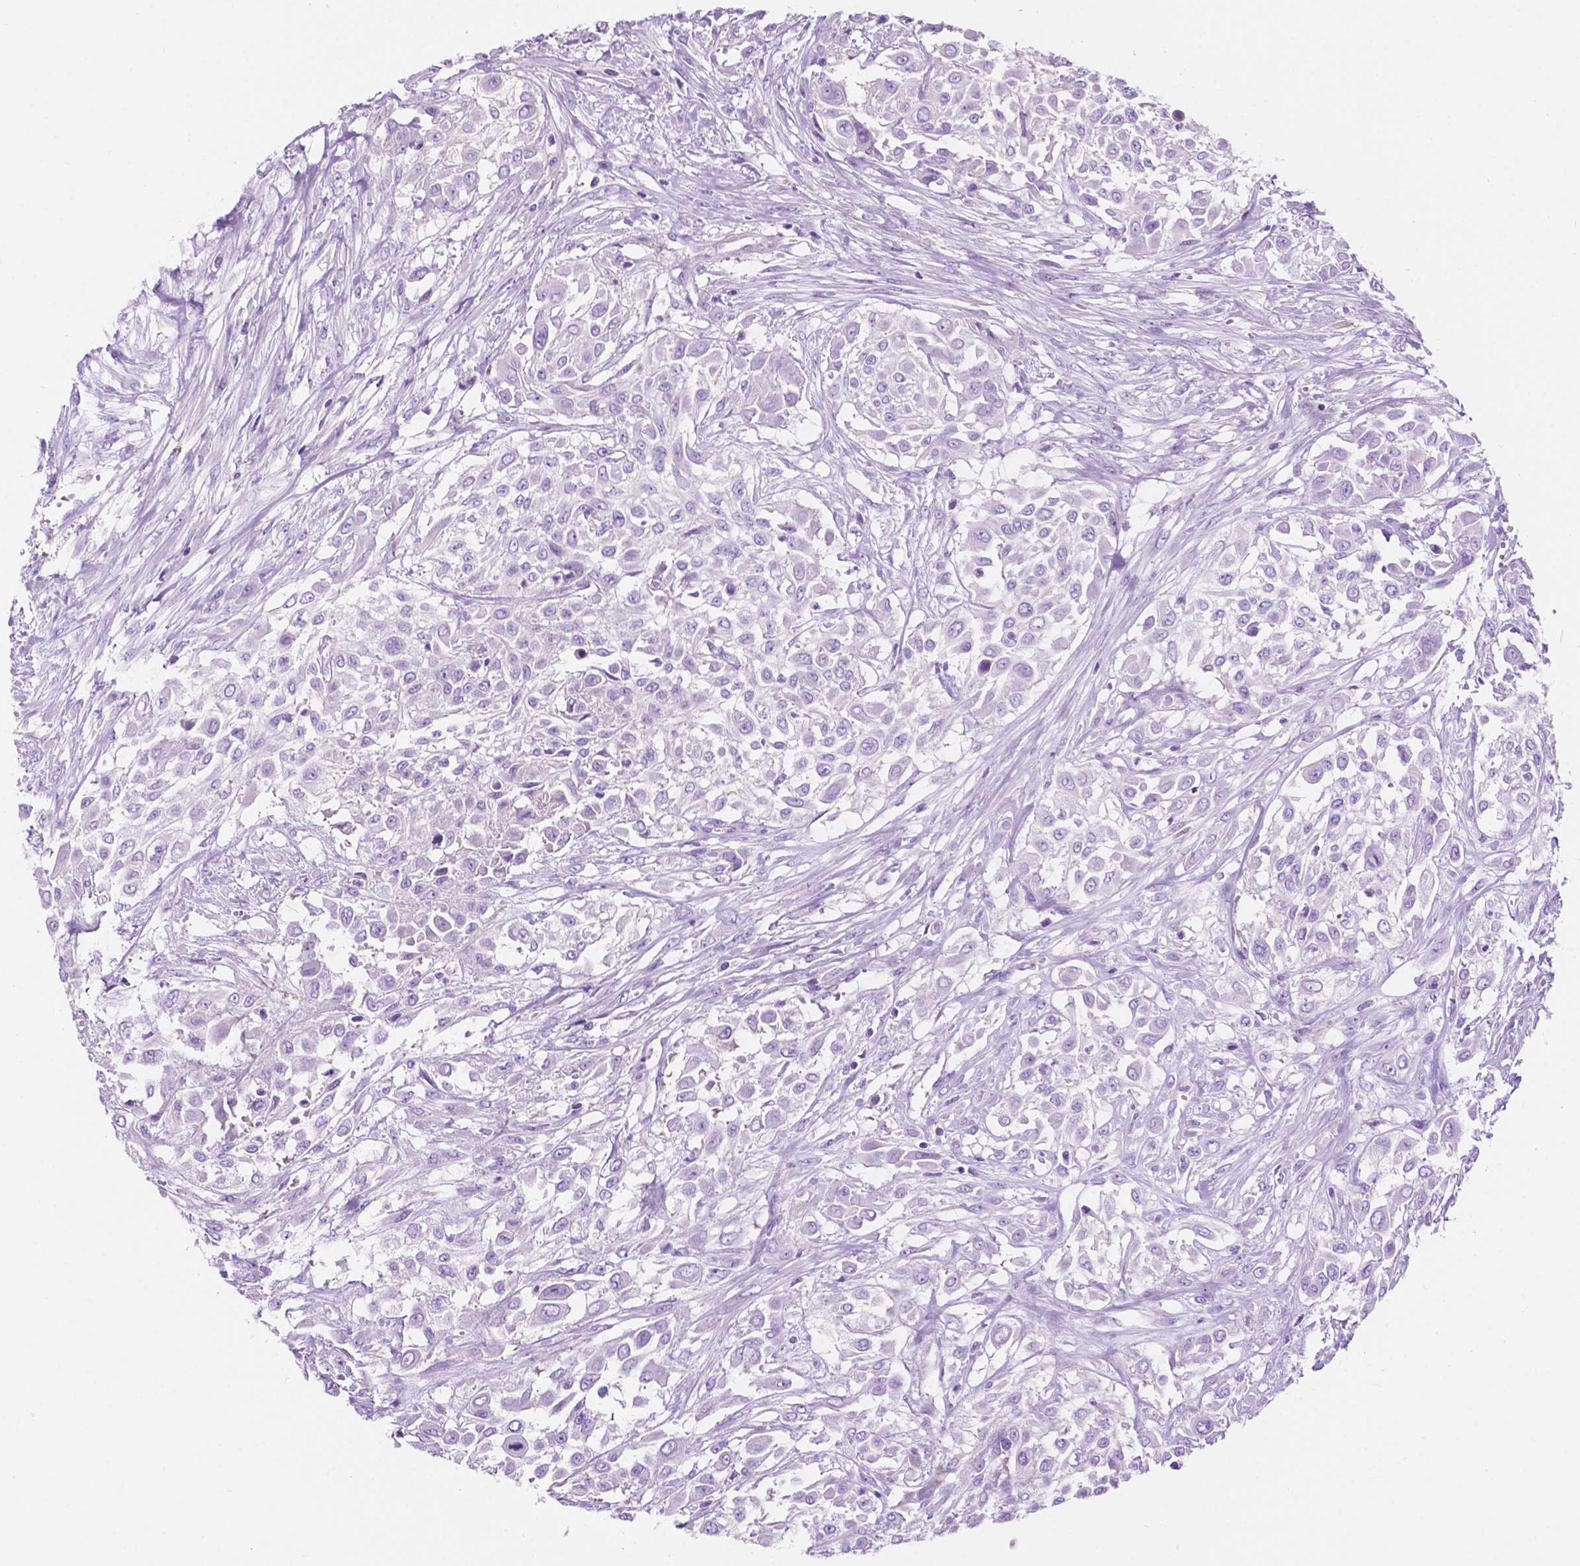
{"staining": {"intensity": "negative", "quantity": "none", "location": "none"}, "tissue": "urothelial cancer", "cell_type": "Tumor cells", "image_type": "cancer", "snomed": [{"axis": "morphology", "description": "Urothelial carcinoma, High grade"}, {"axis": "topography", "description": "Urinary bladder"}], "caption": "High magnification brightfield microscopy of urothelial cancer stained with DAB (brown) and counterstained with hematoxylin (blue): tumor cells show no significant positivity. Brightfield microscopy of IHC stained with DAB (3,3'-diaminobenzidine) (brown) and hematoxylin (blue), captured at high magnification.", "gene": "IGFN1", "patient": {"sex": "male", "age": 57}}